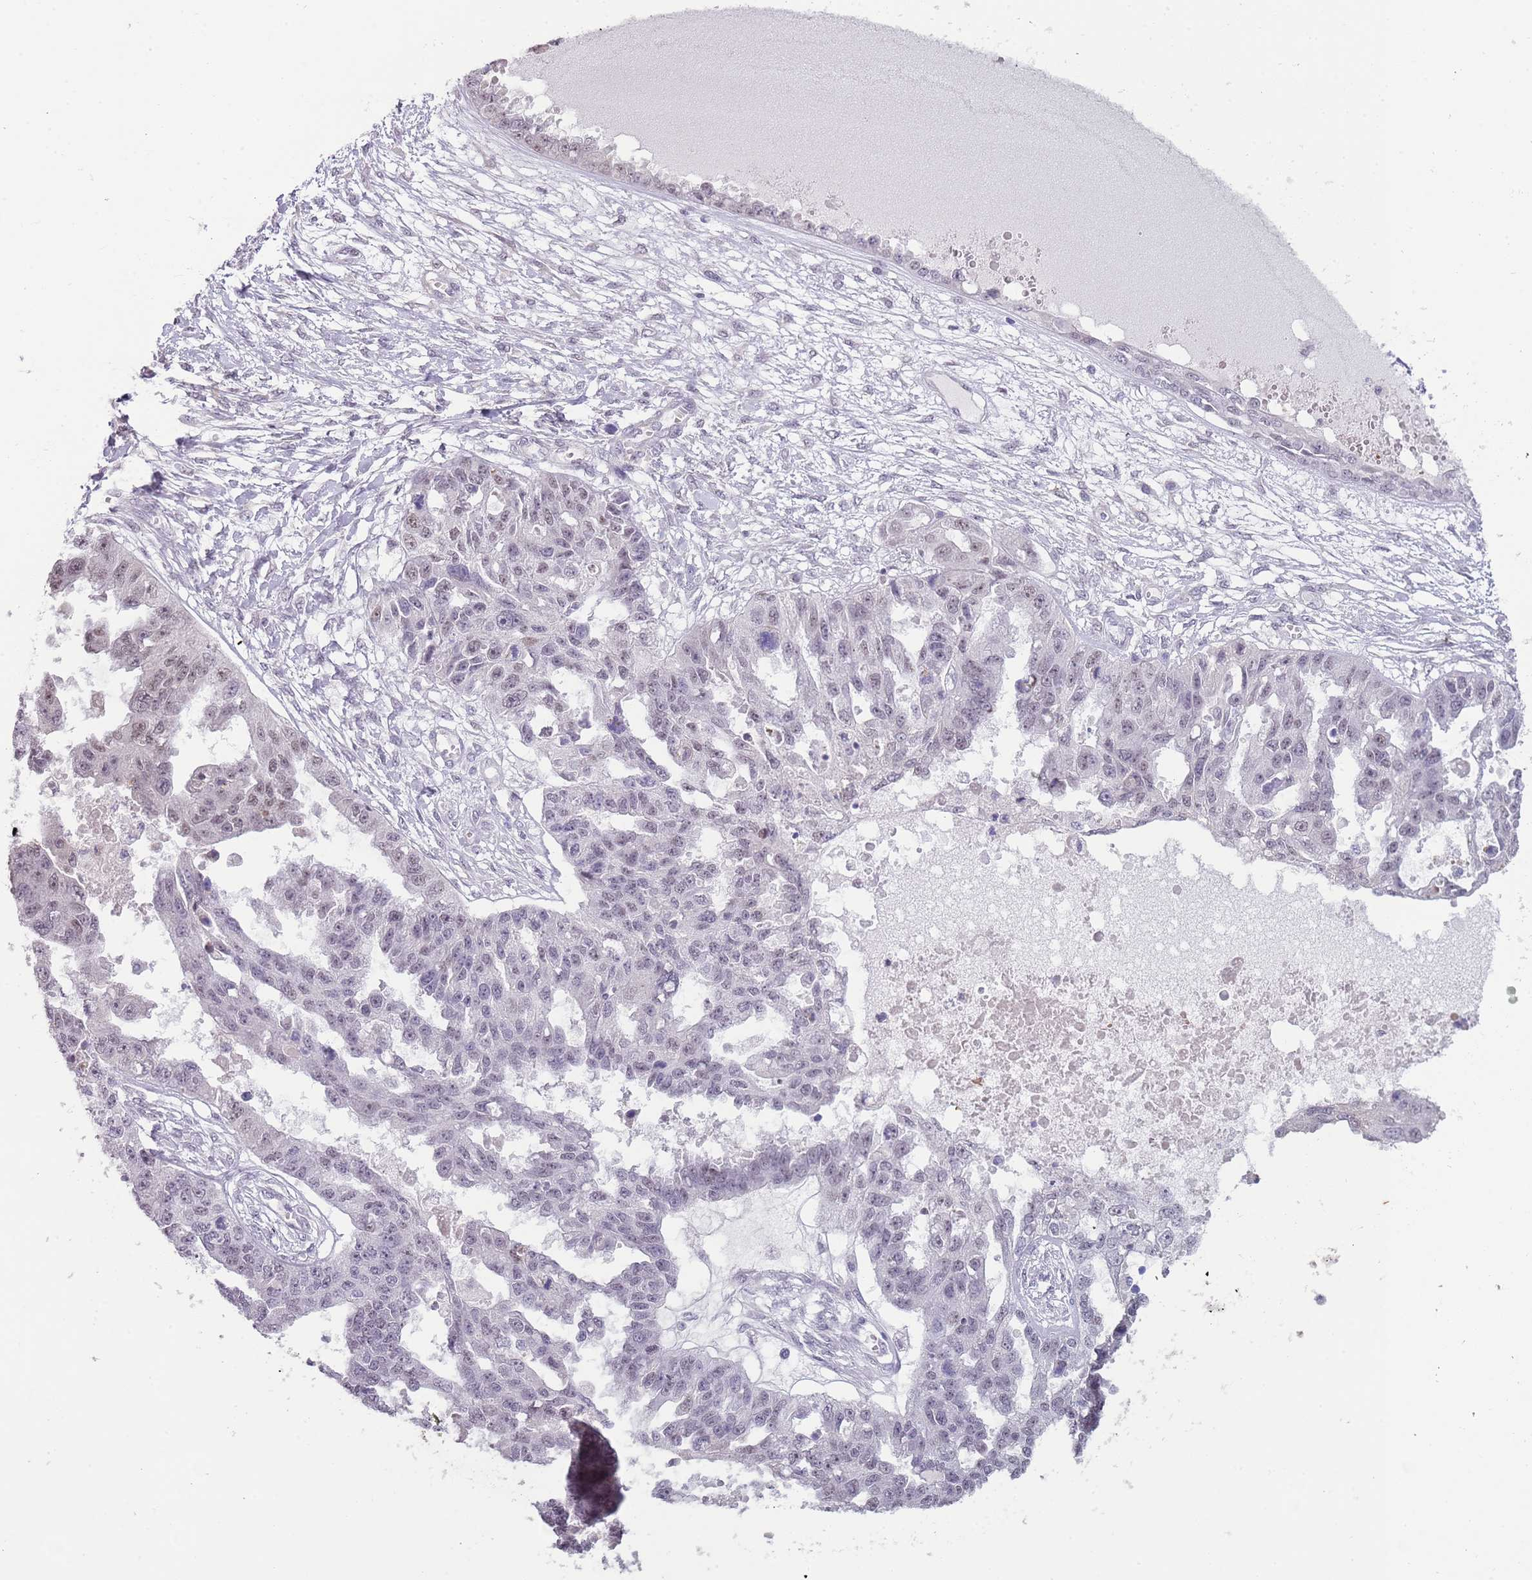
{"staining": {"intensity": "negative", "quantity": "none", "location": "none"}, "tissue": "ovarian cancer", "cell_type": "Tumor cells", "image_type": "cancer", "snomed": [{"axis": "morphology", "description": "Cystadenocarcinoma, serous, NOS"}, {"axis": "topography", "description": "Ovary"}], "caption": "This is an immunohistochemistry histopathology image of ovarian serous cystadenocarcinoma. There is no expression in tumor cells.", "gene": "NBPF3", "patient": {"sex": "female", "age": 58}}